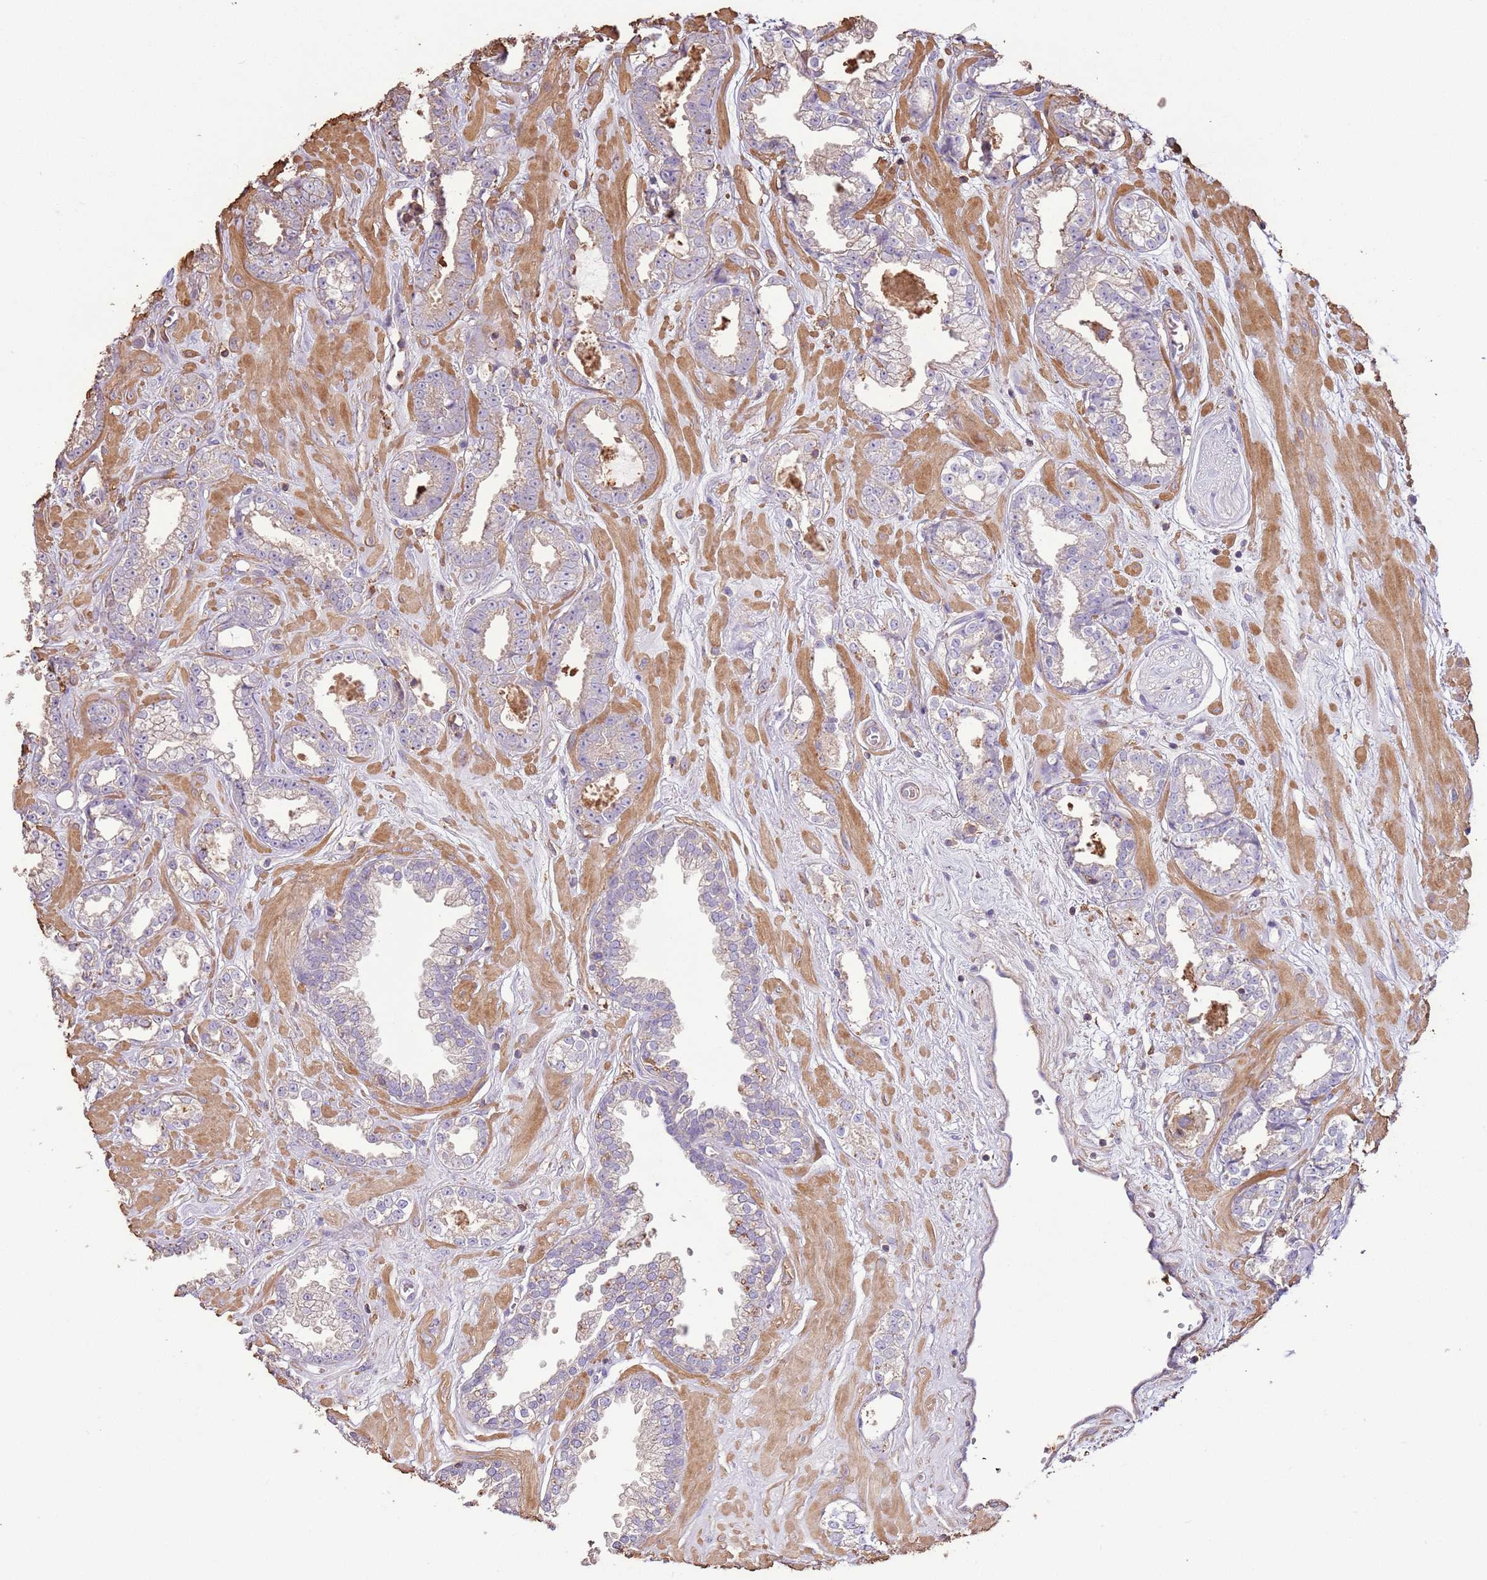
{"staining": {"intensity": "negative", "quantity": "none", "location": "none"}, "tissue": "prostate cancer", "cell_type": "Tumor cells", "image_type": "cancer", "snomed": [{"axis": "morphology", "description": "Adenocarcinoma, Low grade"}, {"axis": "topography", "description": "Prostate"}], "caption": "This is an IHC image of low-grade adenocarcinoma (prostate). There is no staining in tumor cells.", "gene": "ARL10", "patient": {"sex": "male", "age": 60}}